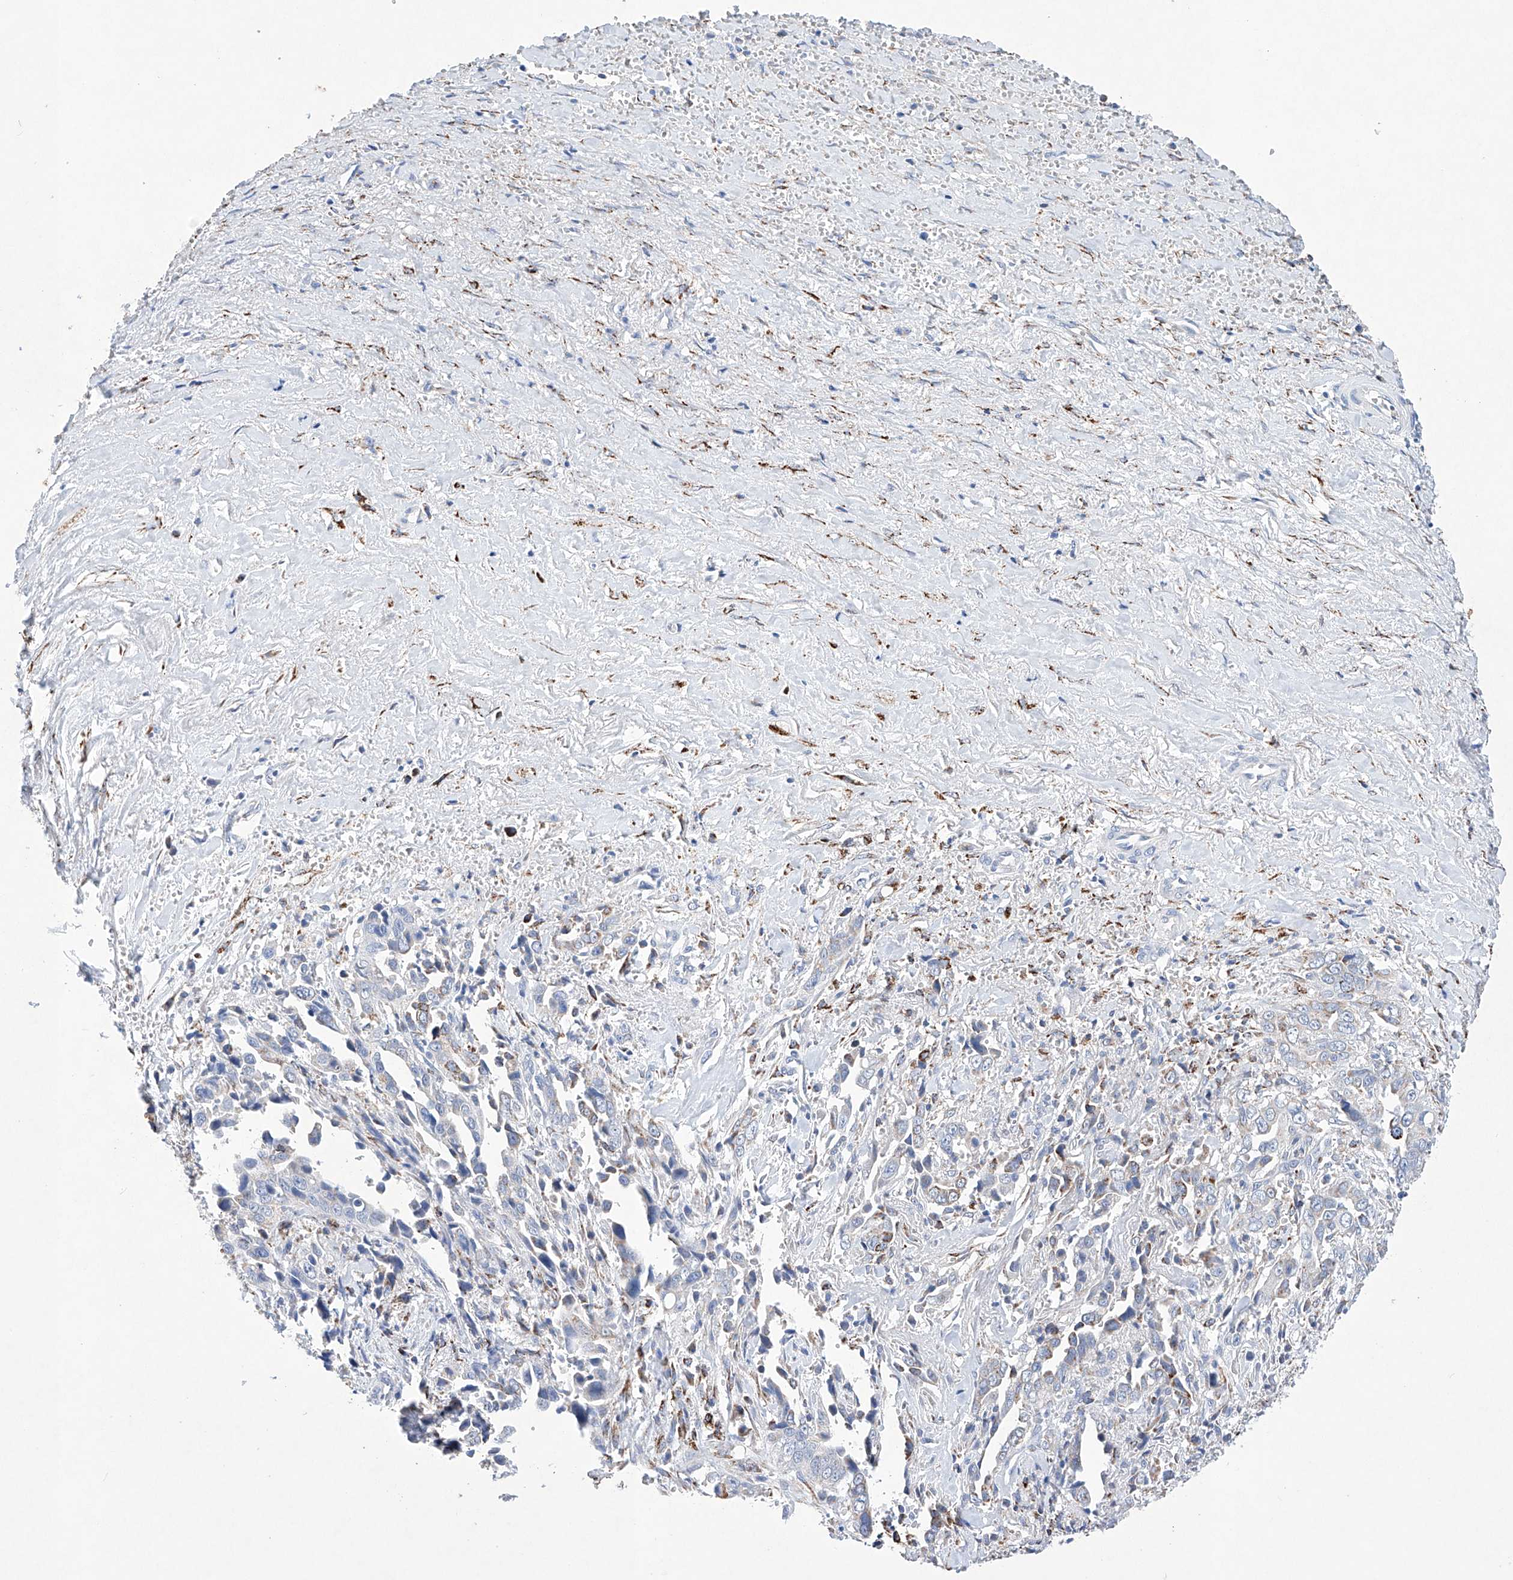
{"staining": {"intensity": "negative", "quantity": "none", "location": "none"}, "tissue": "liver cancer", "cell_type": "Tumor cells", "image_type": "cancer", "snomed": [{"axis": "morphology", "description": "Cholangiocarcinoma"}, {"axis": "topography", "description": "Liver"}], "caption": "A high-resolution micrograph shows immunohistochemistry (IHC) staining of liver cholangiocarcinoma, which reveals no significant positivity in tumor cells. (DAB (3,3'-diaminobenzidine) IHC, high magnification).", "gene": "NRROS", "patient": {"sex": "female", "age": 79}}